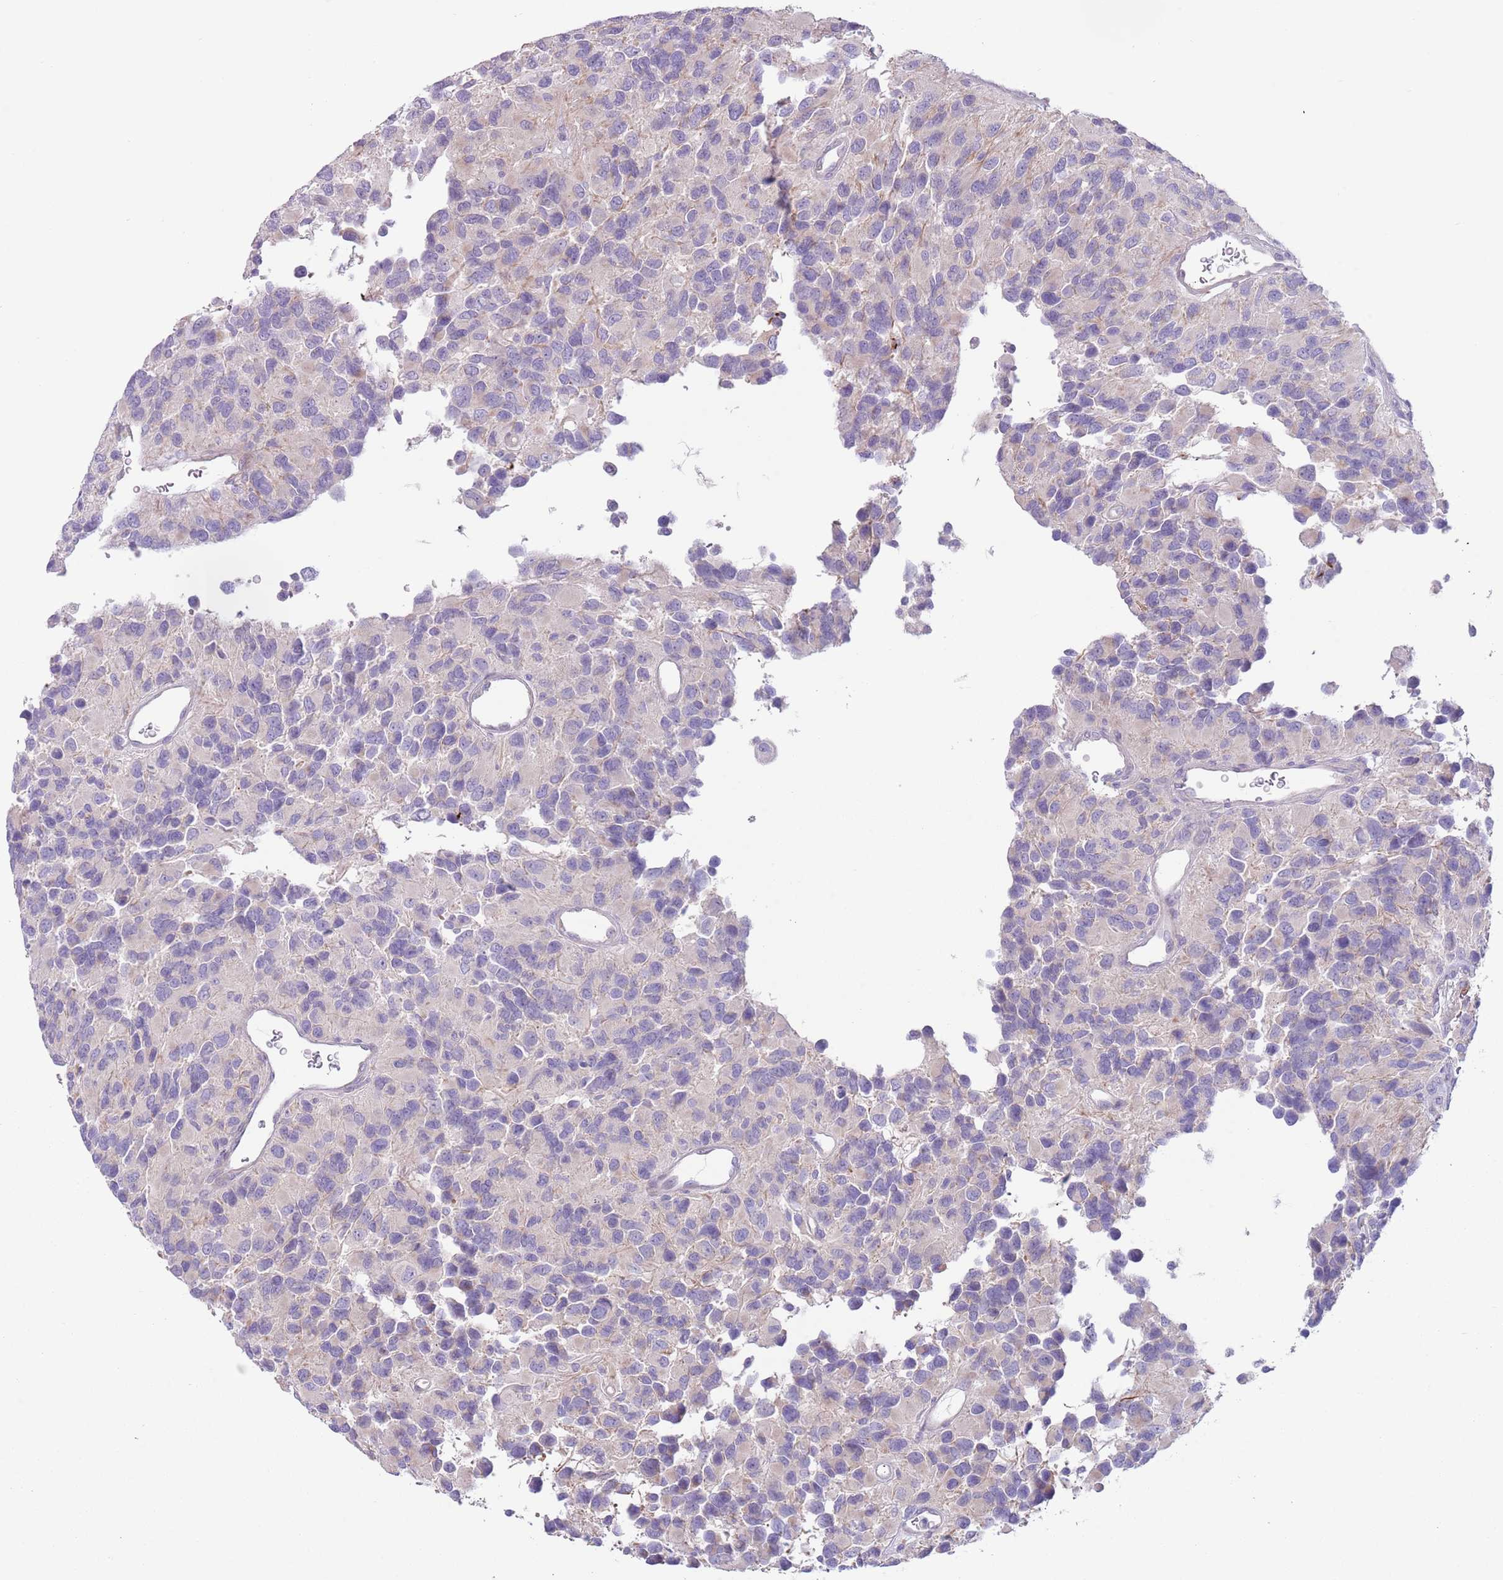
{"staining": {"intensity": "negative", "quantity": "none", "location": "none"}, "tissue": "glioma", "cell_type": "Tumor cells", "image_type": "cancer", "snomed": [{"axis": "morphology", "description": "Glioma, malignant, High grade"}, {"axis": "topography", "description": "Brain"}], "caption": "Immunohistochemistry histopathology image of human malignant glioma (high-grade) stained for a protein (brown), which exhibits no staining in tumor cells.", "gene": "CFH", "patient": {"sex": "male", "age": 77}}